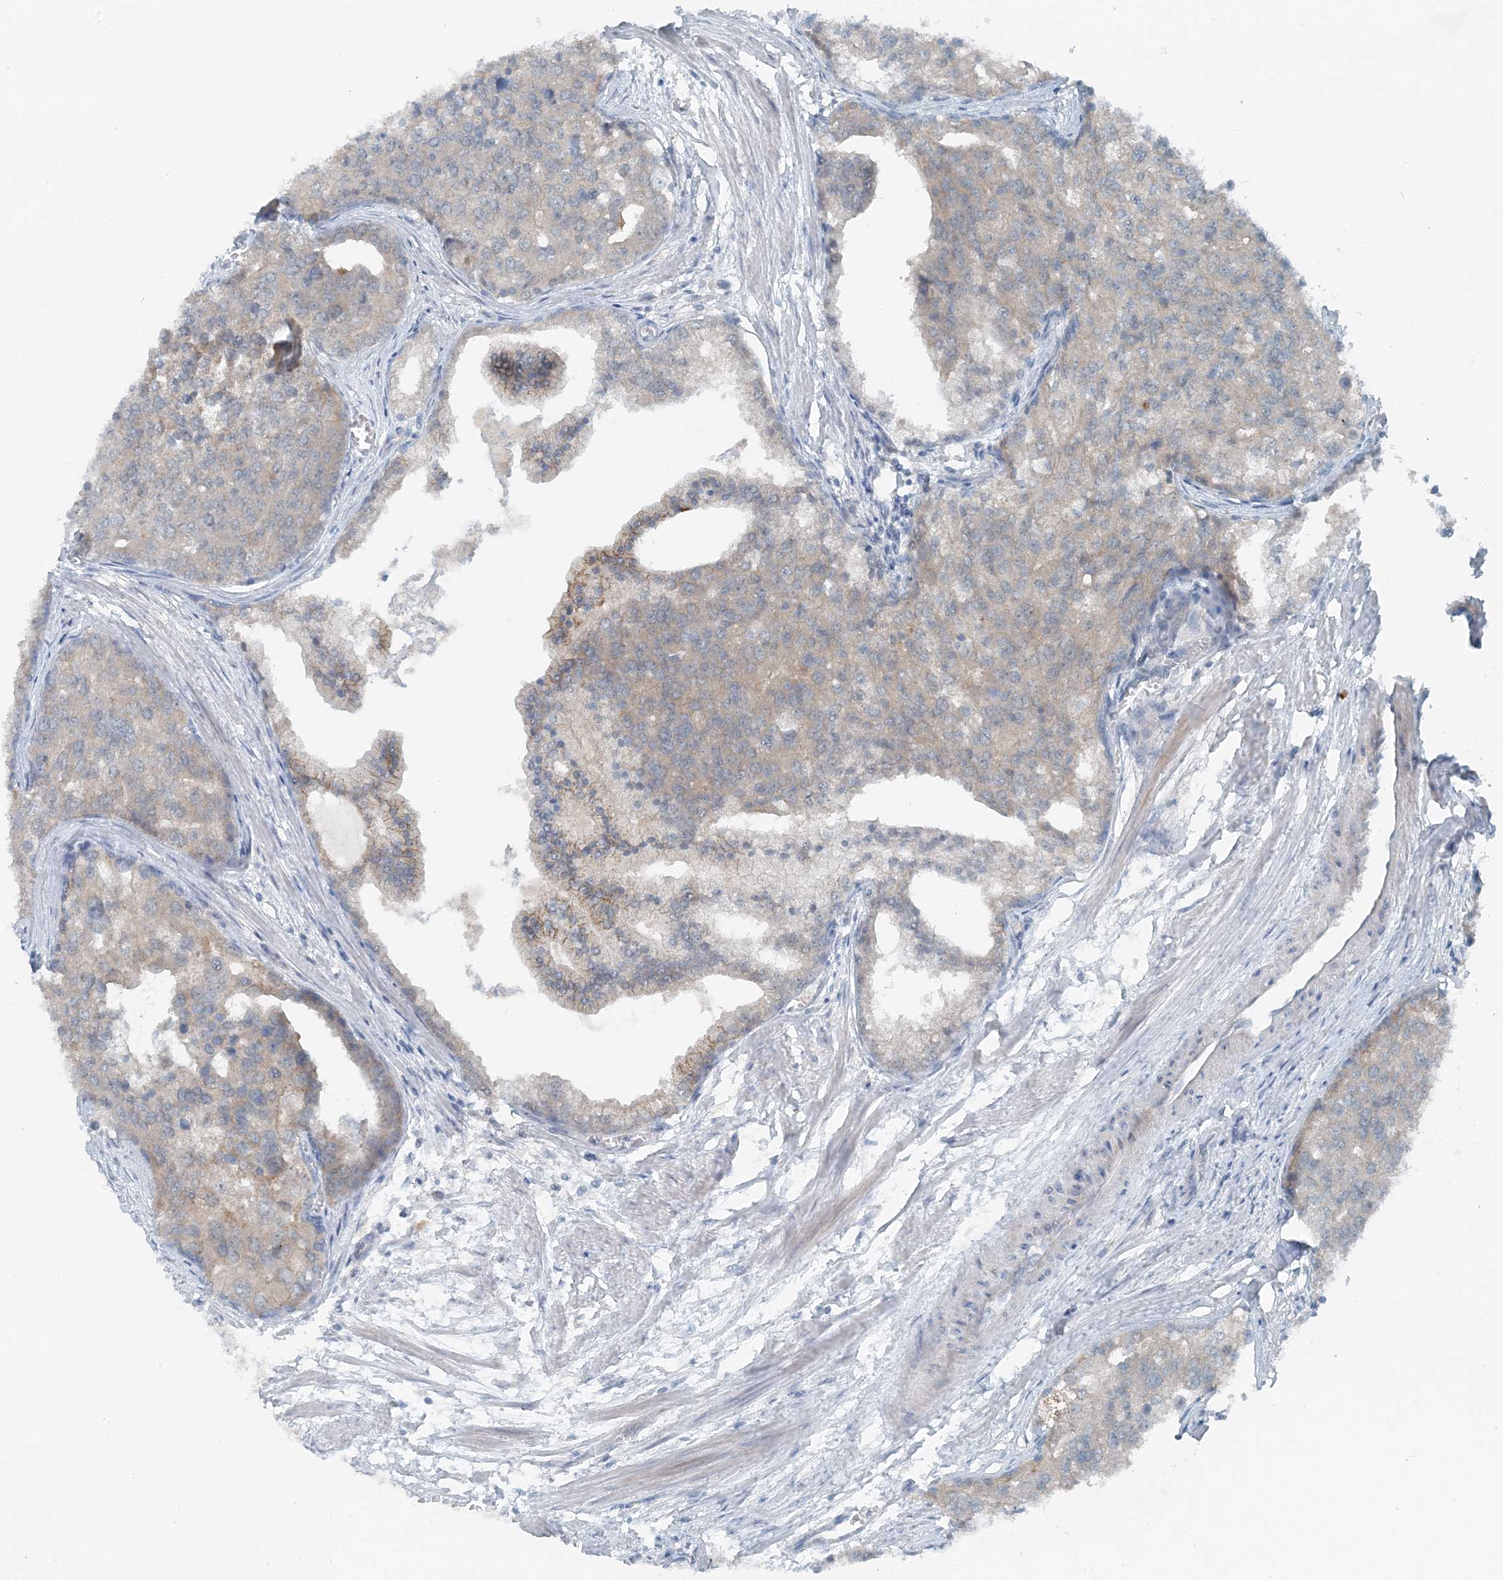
{"staining": {"intensity": "moderate", "quantity": "<25%", "location": "cytoplasmic/membranous"}, "tissue": "prostate cancer", "cell_type": "Tumor cells", "image_type": "cancer", "snomed": [{"axis": "morphology", "description": "Adenocarcinoma, High grade"}, {"axis": "topography", "description": "Prostate"}], "caption": "The photomicrograph reveals staining of prostate cancer (adenocarcinoma (high-grade)), revealing moderate cytoplasmic/membranous protein positivity (brown color) within tumor cells.", "gene": "MITD1", "patient": {"sex": "male", "age": 50}}